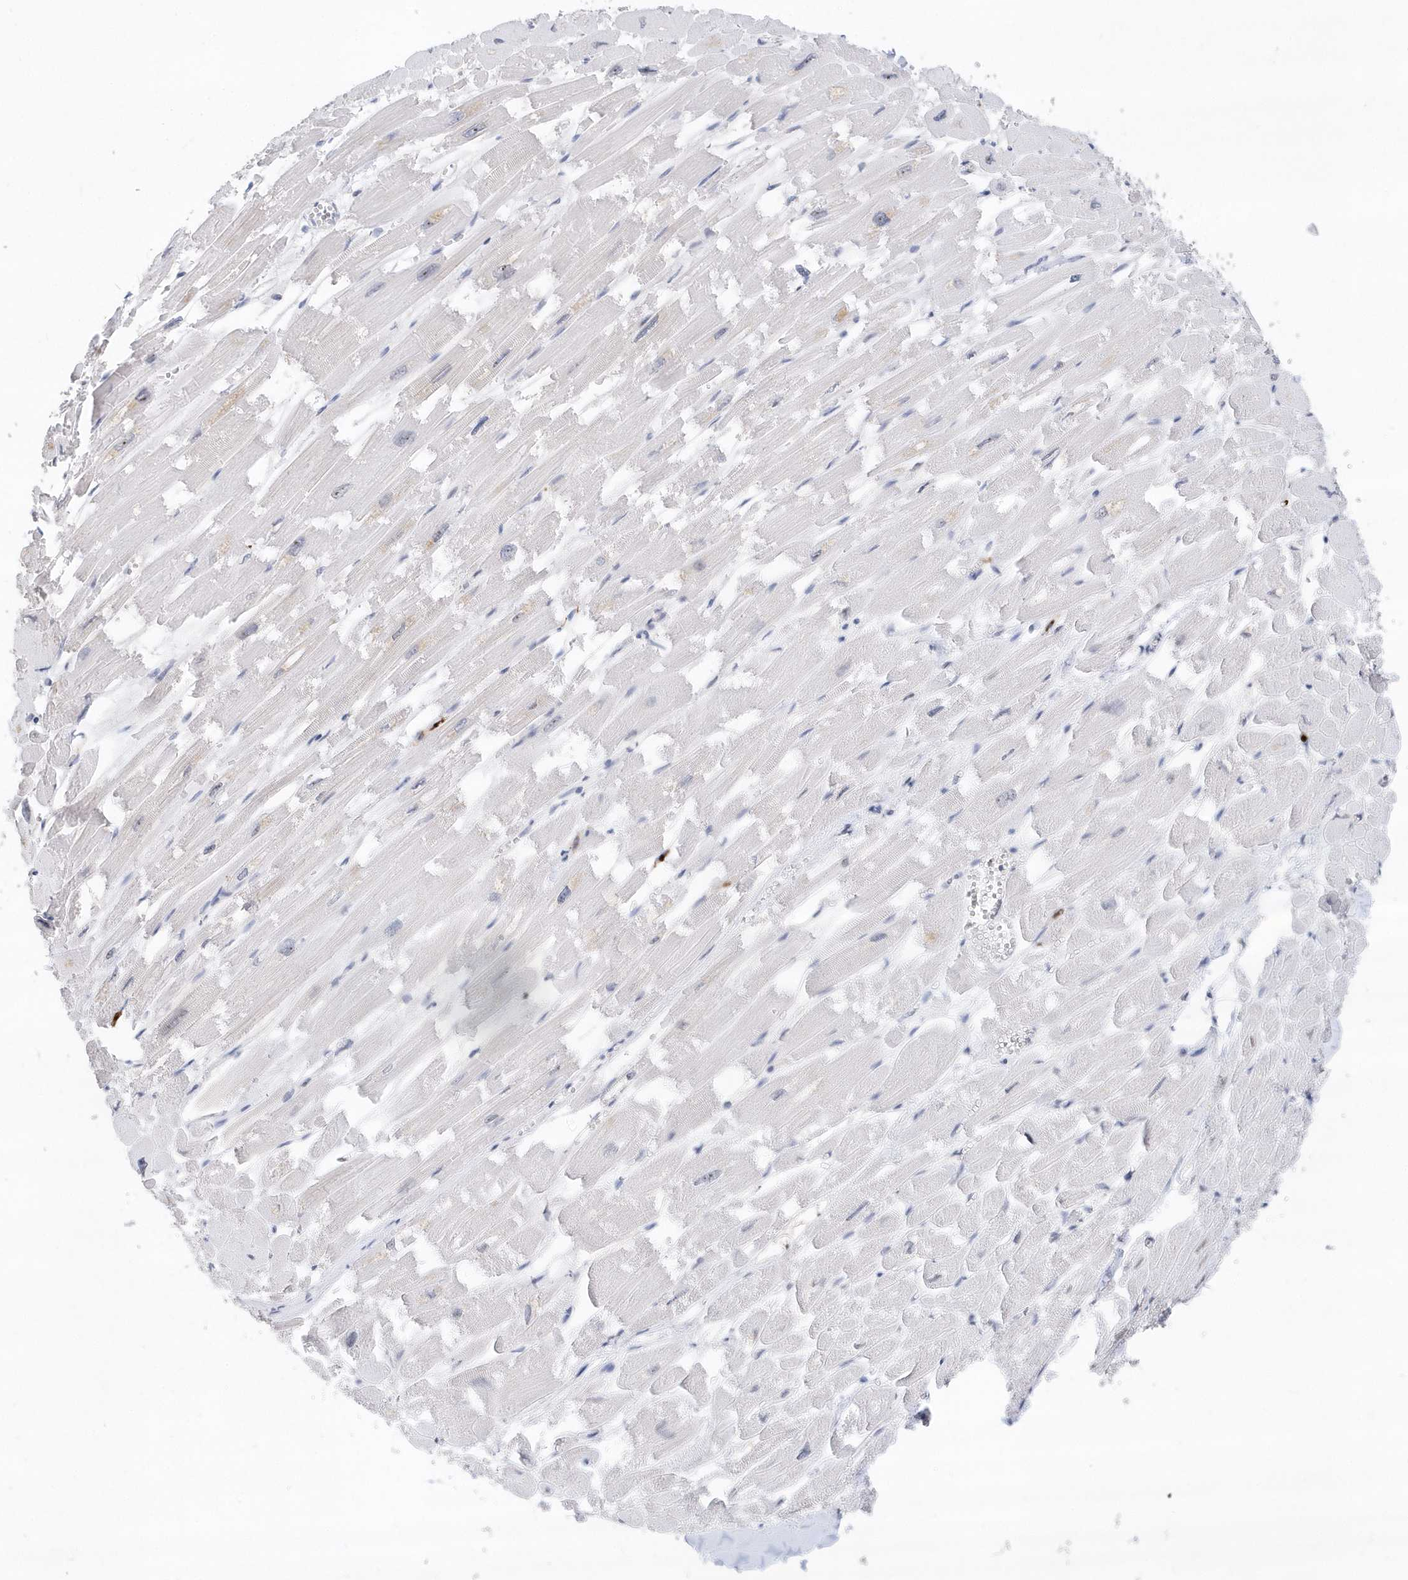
{"staining": {"intensity": "negative", "quantity": "none", "location": "none"}, "tissue": "heart muscle", "cell_type": "Cardiomyocytes", "image_type": "normal", "snomed": [{"axis": "morphology", "description": "Normal tissue, NOS"}, {"axis": "topography", "description": "Heart"}], "caption": "This is a micrograph of IHC staining of unremarkable heart muscle, which shows no expression in cardiomyocytes.", "gene": "RPP30", "patient": {"sex": "male", "age": 54}}